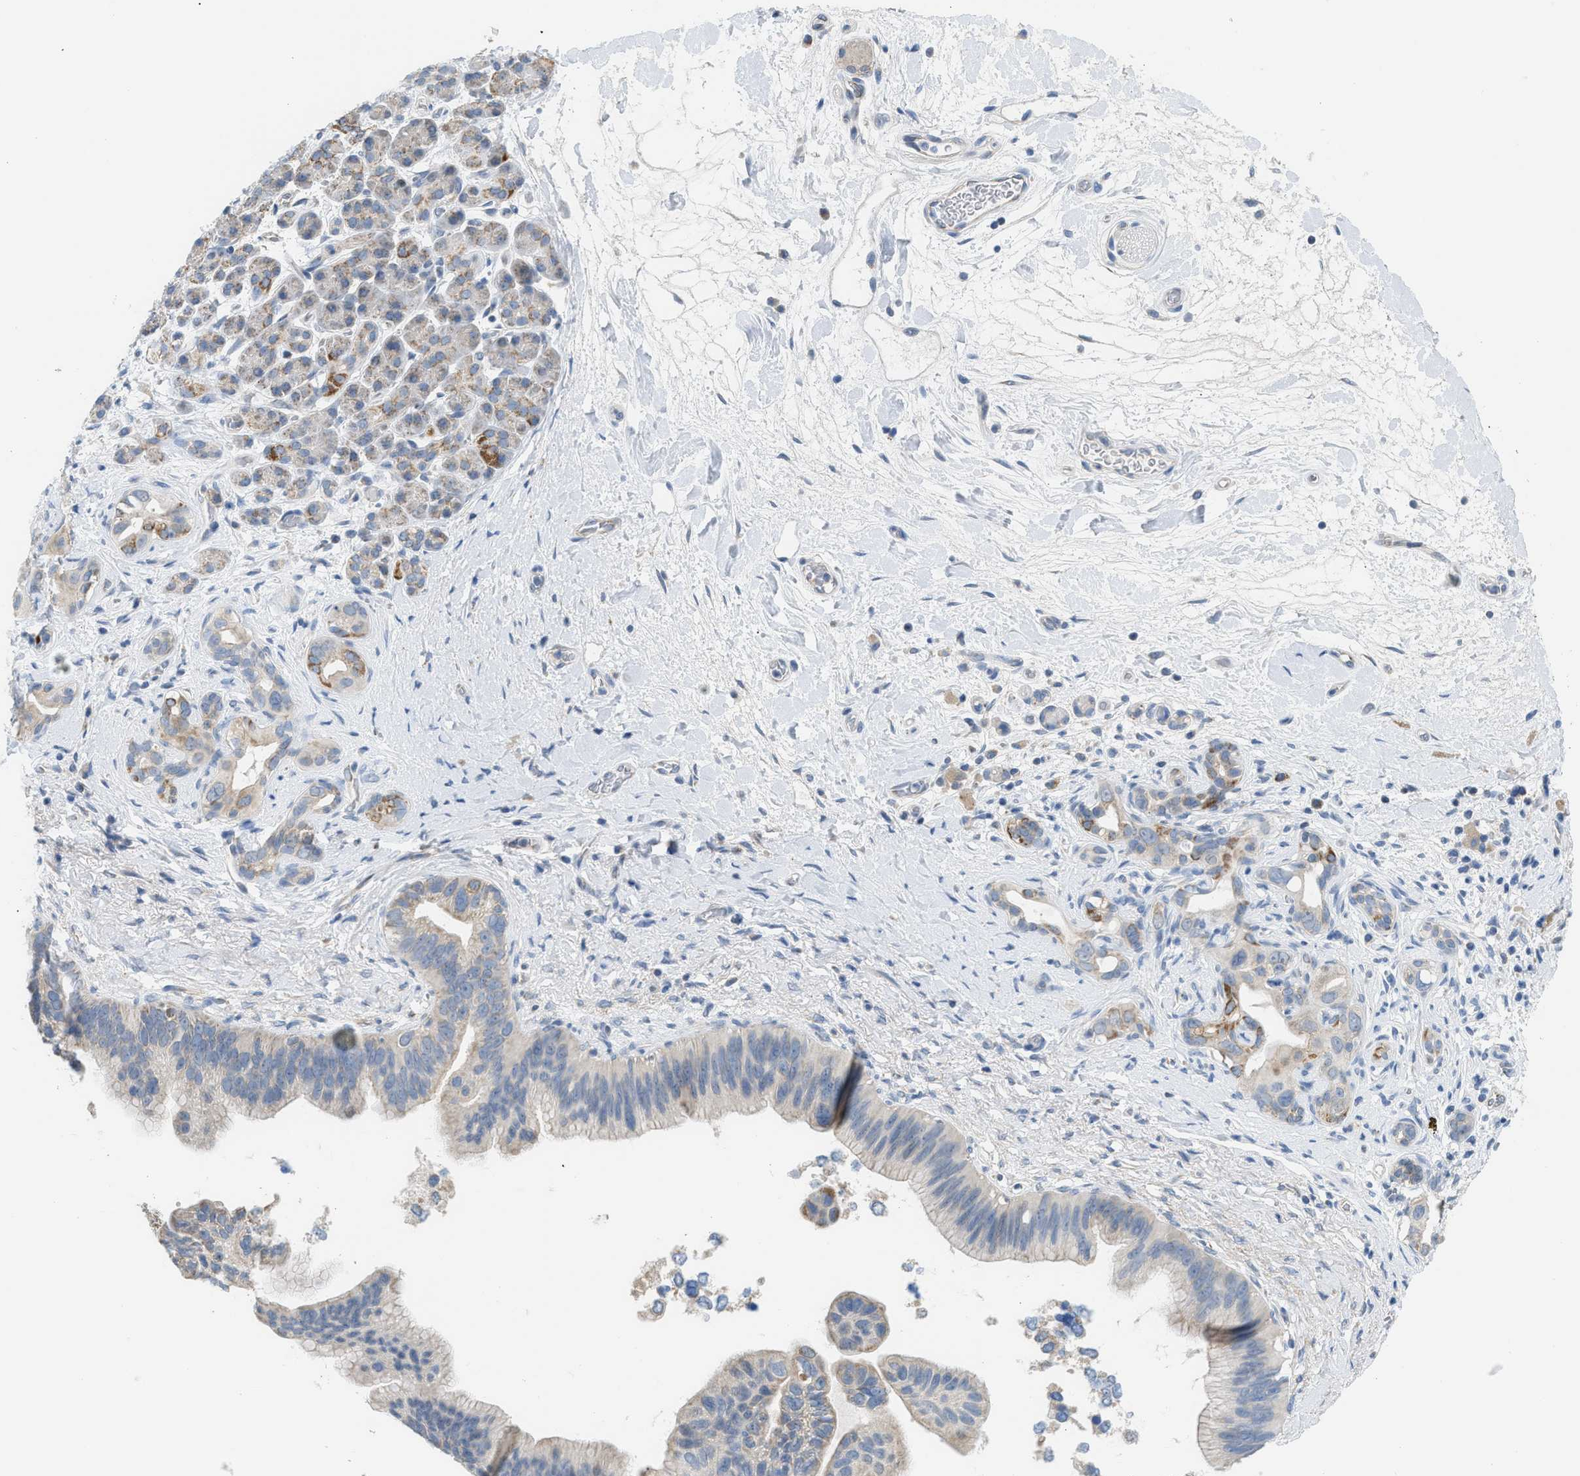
{"staining": {"intensity": "weak", "quantity": "<25%", "location": "cytoplasmic/membranous"}, "tissue": "pancreatic cancer", "cell_type": "Tumor cells", "image_type": "cancer", "snomed": [{"axis": "morphology", "description": "Adenocarcinoma, NOS"}, {"axis": "topography", "description": "Pancreas"}], "caption": "This image is of pancreatic cancer (adenocarcinoma) stained with IHC to label a protein in brown with the nuclei are counter-stained blue. There is no expression in tumor cells. The staining was performed using DAB (3,3'-diaminobenzidine) to visualize the protein expression in brown, while the nuclei were stained in blue with hematoxylin (Magnification: 20x).", "gene": "GOT2", "patient": {"sex": "male", "age": 55}}